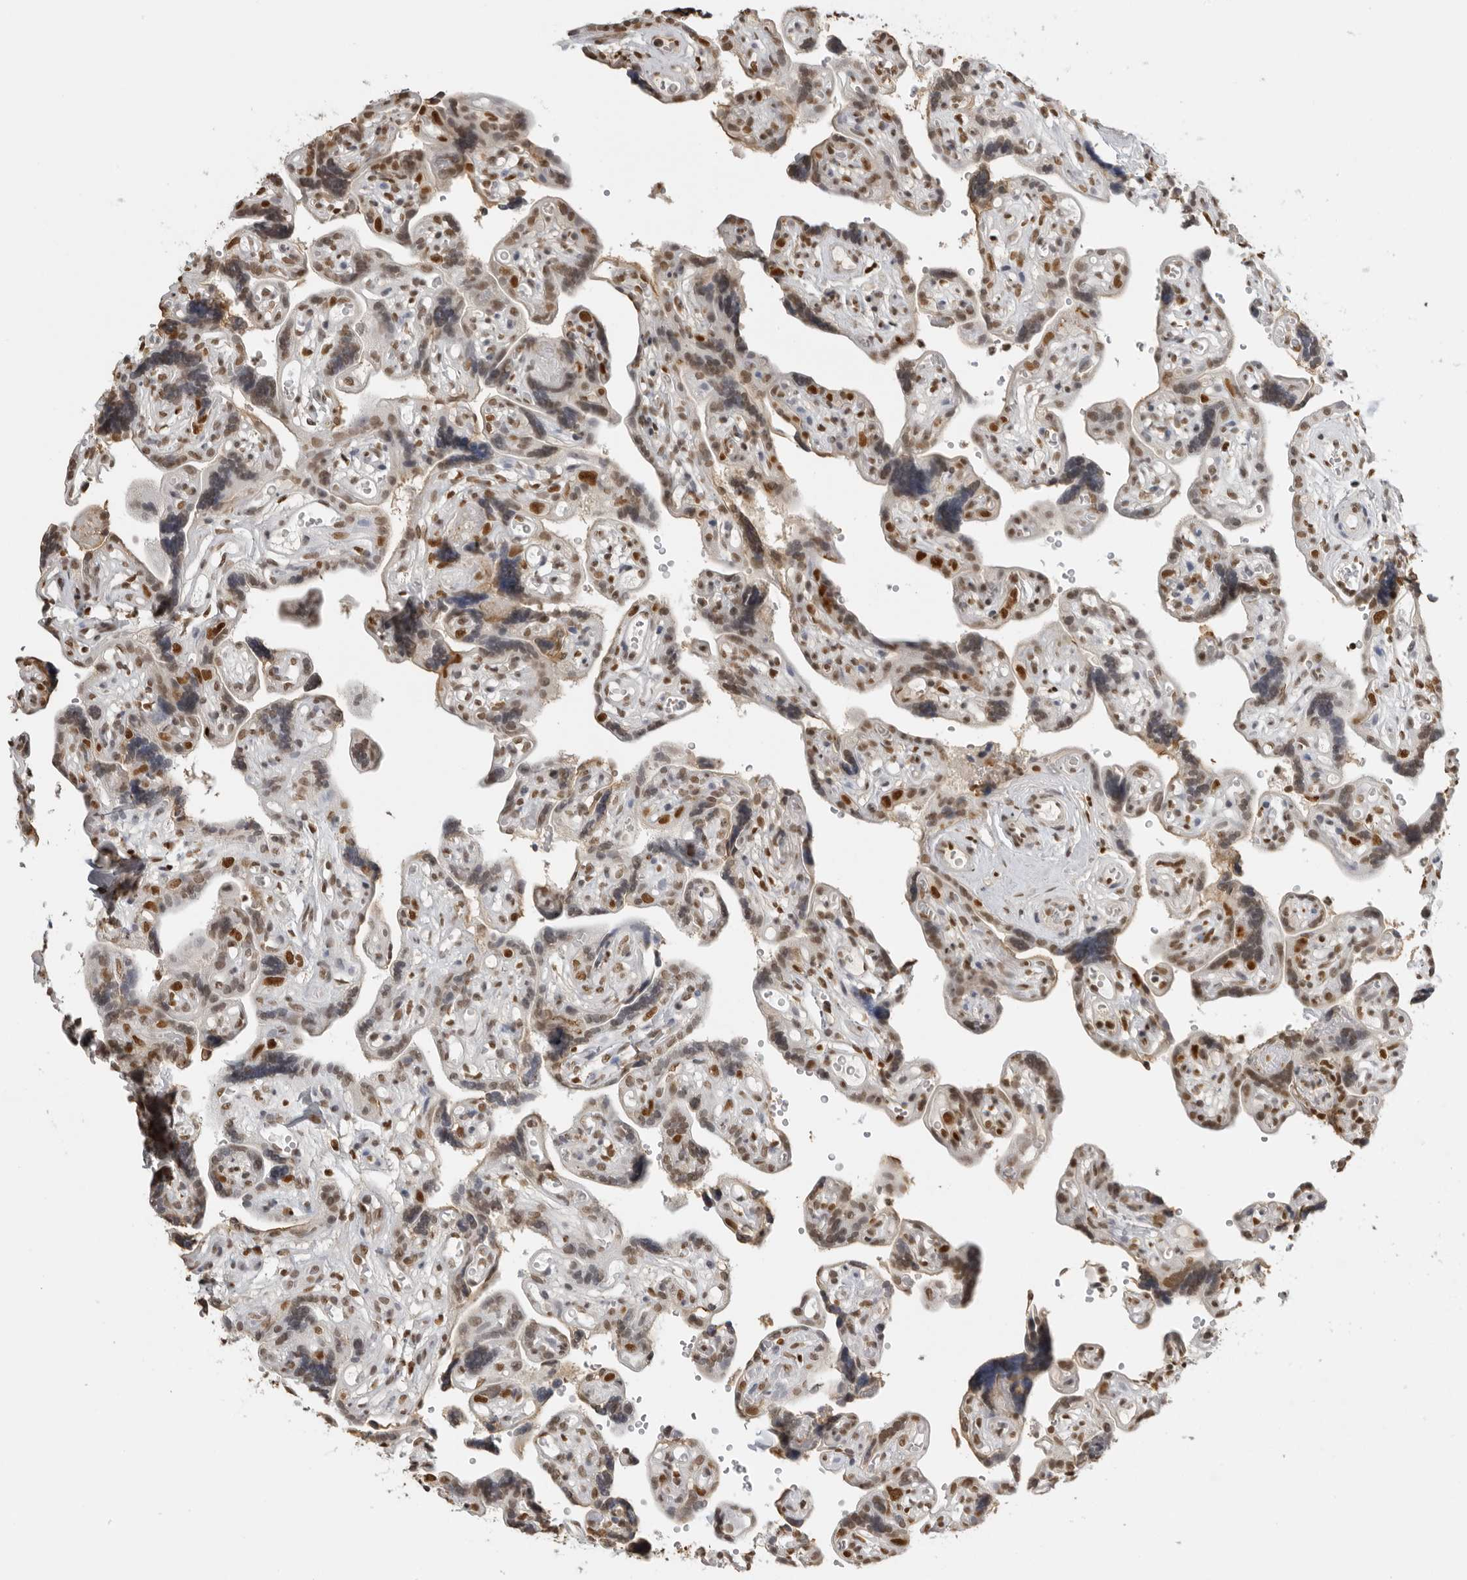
{"staining": {"intensity": "strong", "quantity": ">75%", "location": "nuclear"}, "tissue": "placenta", "cell_type": "Decidual cells", "image_type": "normal", "snomed": [{"axis": "morphology", "description": "Normal tissue, NOS"}, {"axis": "topography", "description": "Placenta"}], "caption": "Immunohistochemistry photomicrograph of unremarkable human placenta stained for a protein (brown), which shows high levels of strong nuclear staining in about >75% of decidual cells.", "gene": "RPA2", "patient": {"sex": "female", "age": 30}}